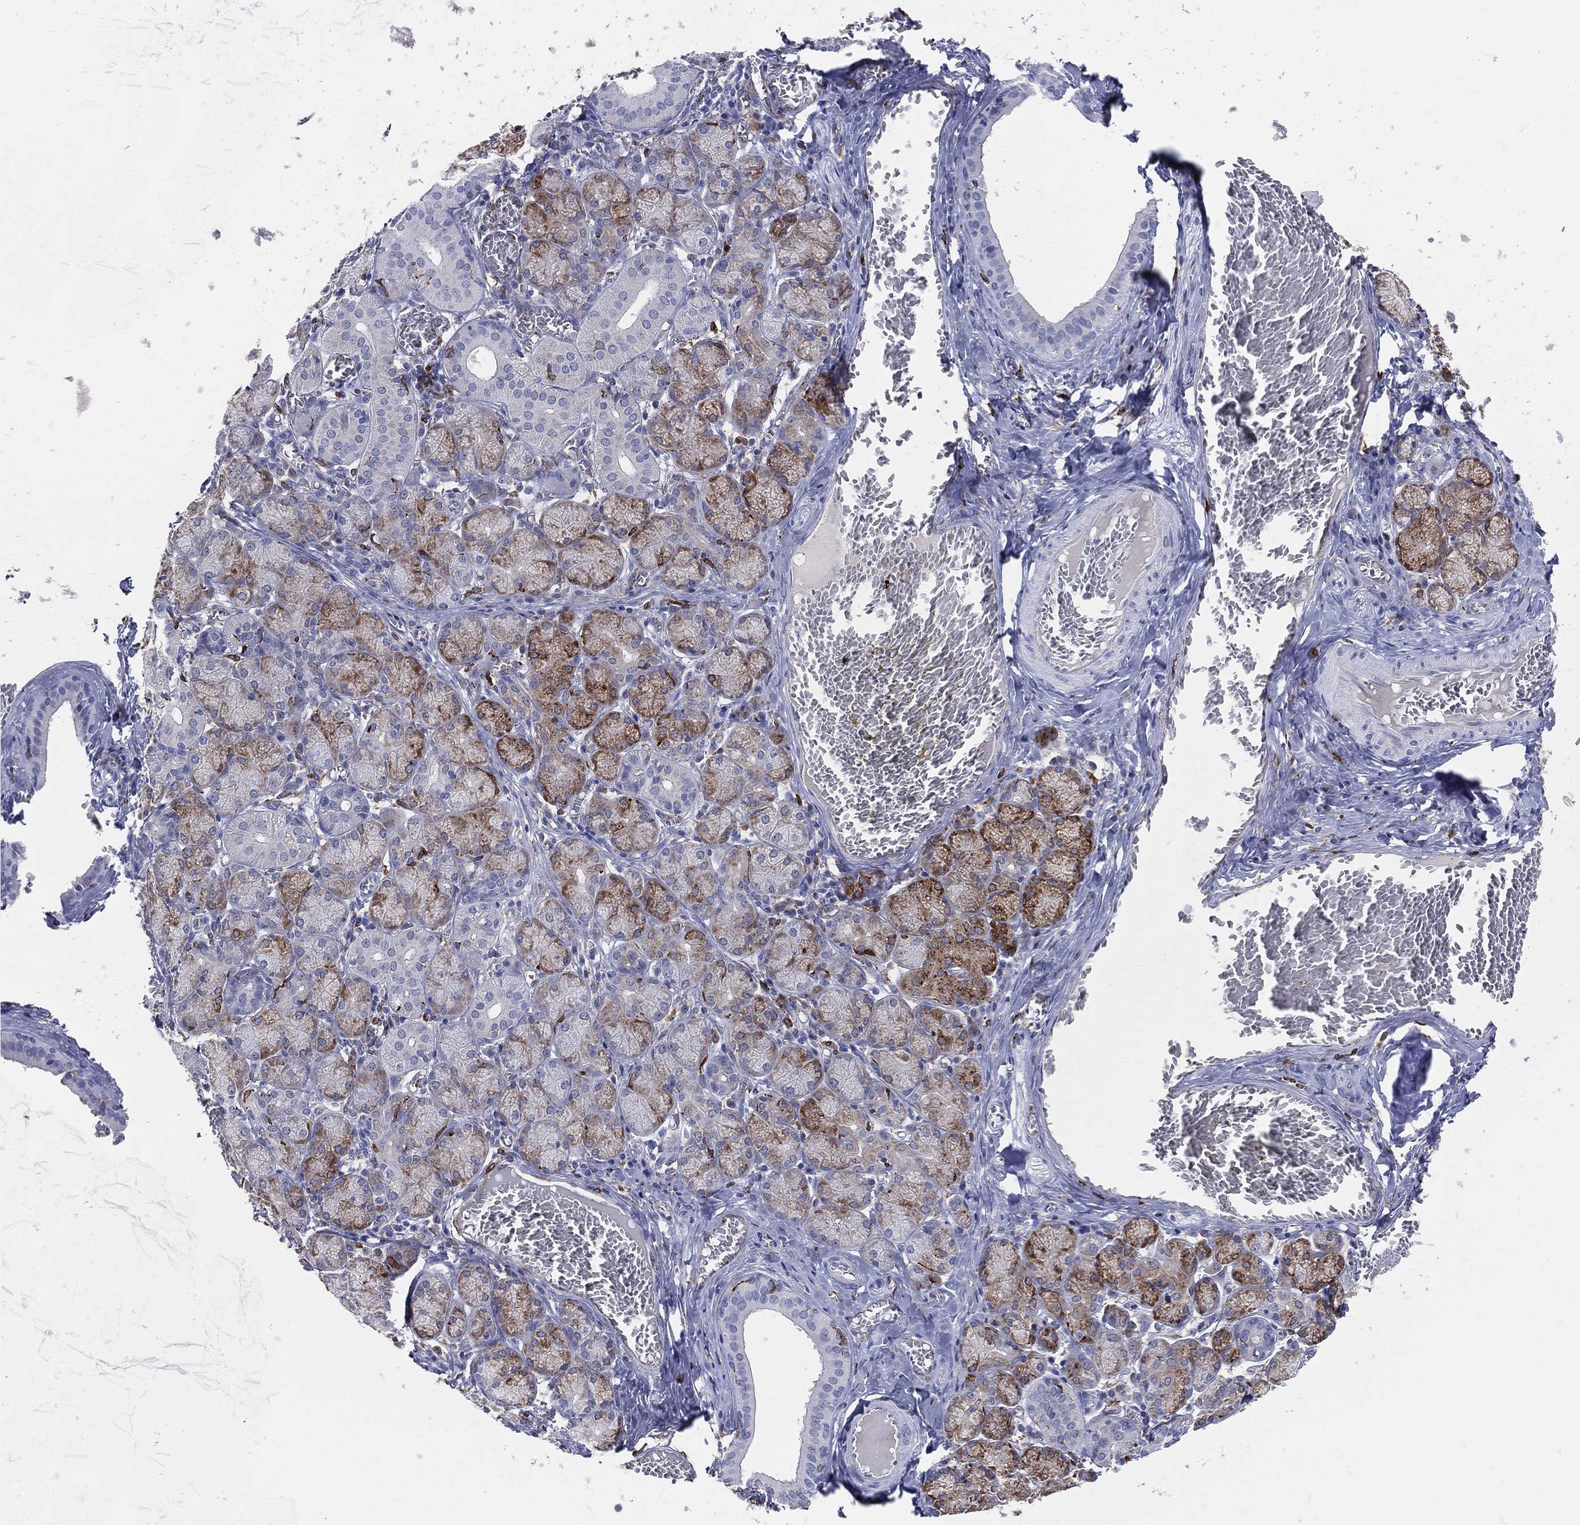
{"staining": {"intensity": "strong", "quantity": "<25%", "location": "cytoplasmic/membranous"}, "tissue": "salivary gland", "cell_type": "Glandular cells", "image_type": "normal", "snomed": [{"axis": "morphology", "description": "Normal tissue, NOS"}, {"axis": "topography", "description": "Salivary gland"}, {"axis": "topography", "description": "Peripheral nerve tissue"}], "caption": "Salivary gland stained with IHC exhibits strong cytoplasmic/membranous positivity in approximately <25% of glandular cells. The staining was performed using DAB to visualize the protein expression in brown, while the nuclei were stained in blue with hematoxylin (Magnification: 20x).", "gene": "CD74", "patient": {"sex": "female", "age": 24}}